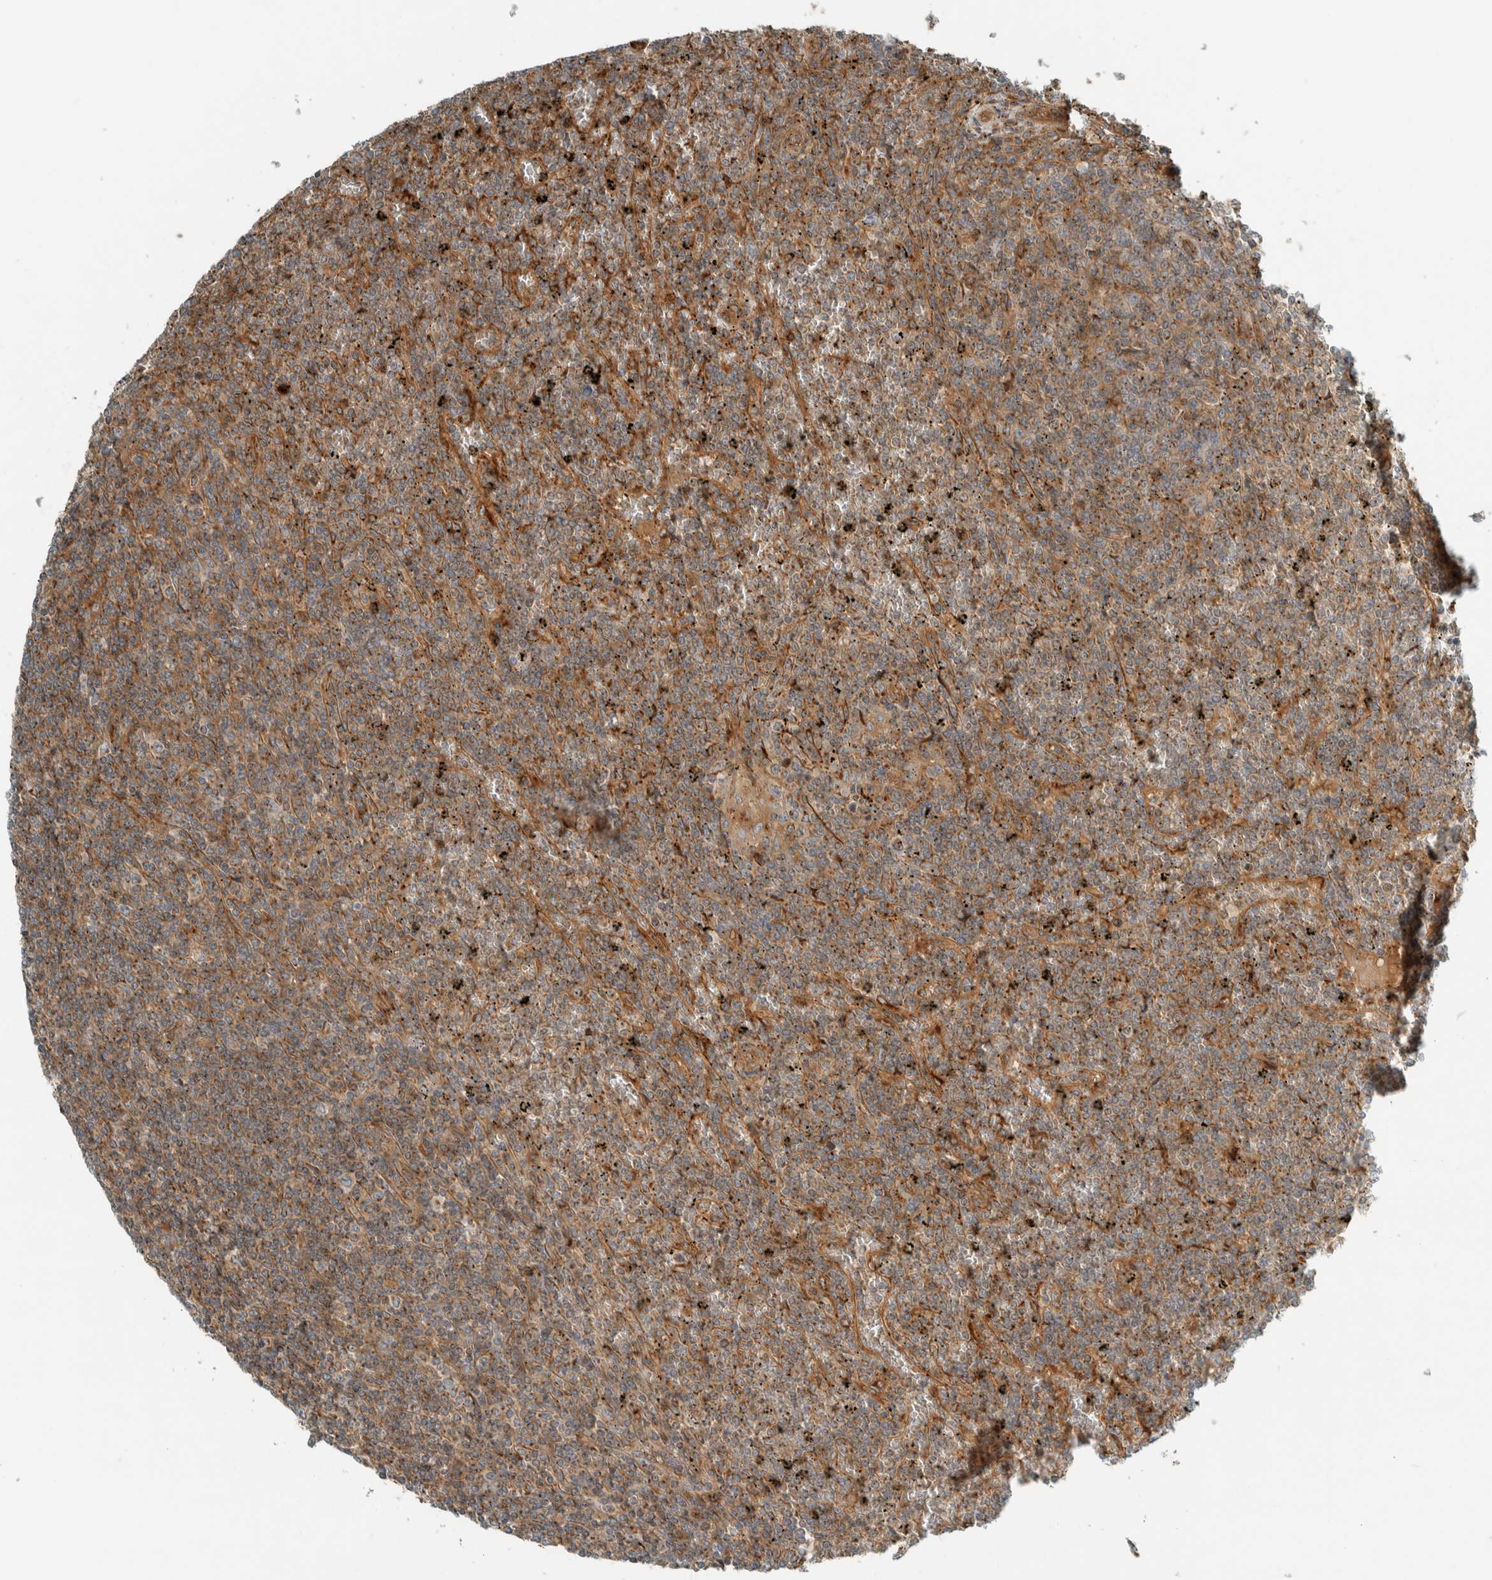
{"staining": {"intensity": "weak", "quantity": ">75%", "location": "cytoplasmic/membranous"}, "tissue": "lymphoma", "cell_type": "Tumor cells", "image_type": "cancer", "snomed": [{"axis": "morphology", "description": "Malignant lymphoma, non-Hodgkin's type, Low grade"}, {"axis": "topography", "description": "Spleen"}], "caption": "A high-resolution photomicrograph shows immunohistochemistry staining of lymphoma, which exhibits weak cytoplasmic/membranous staining in about >75% of tumor cells. (DAB IHC, brown staining for protein, blue staining for nuclei).", "gene": "EXOC7", "patient": {"sex": "female", "age": 19}}